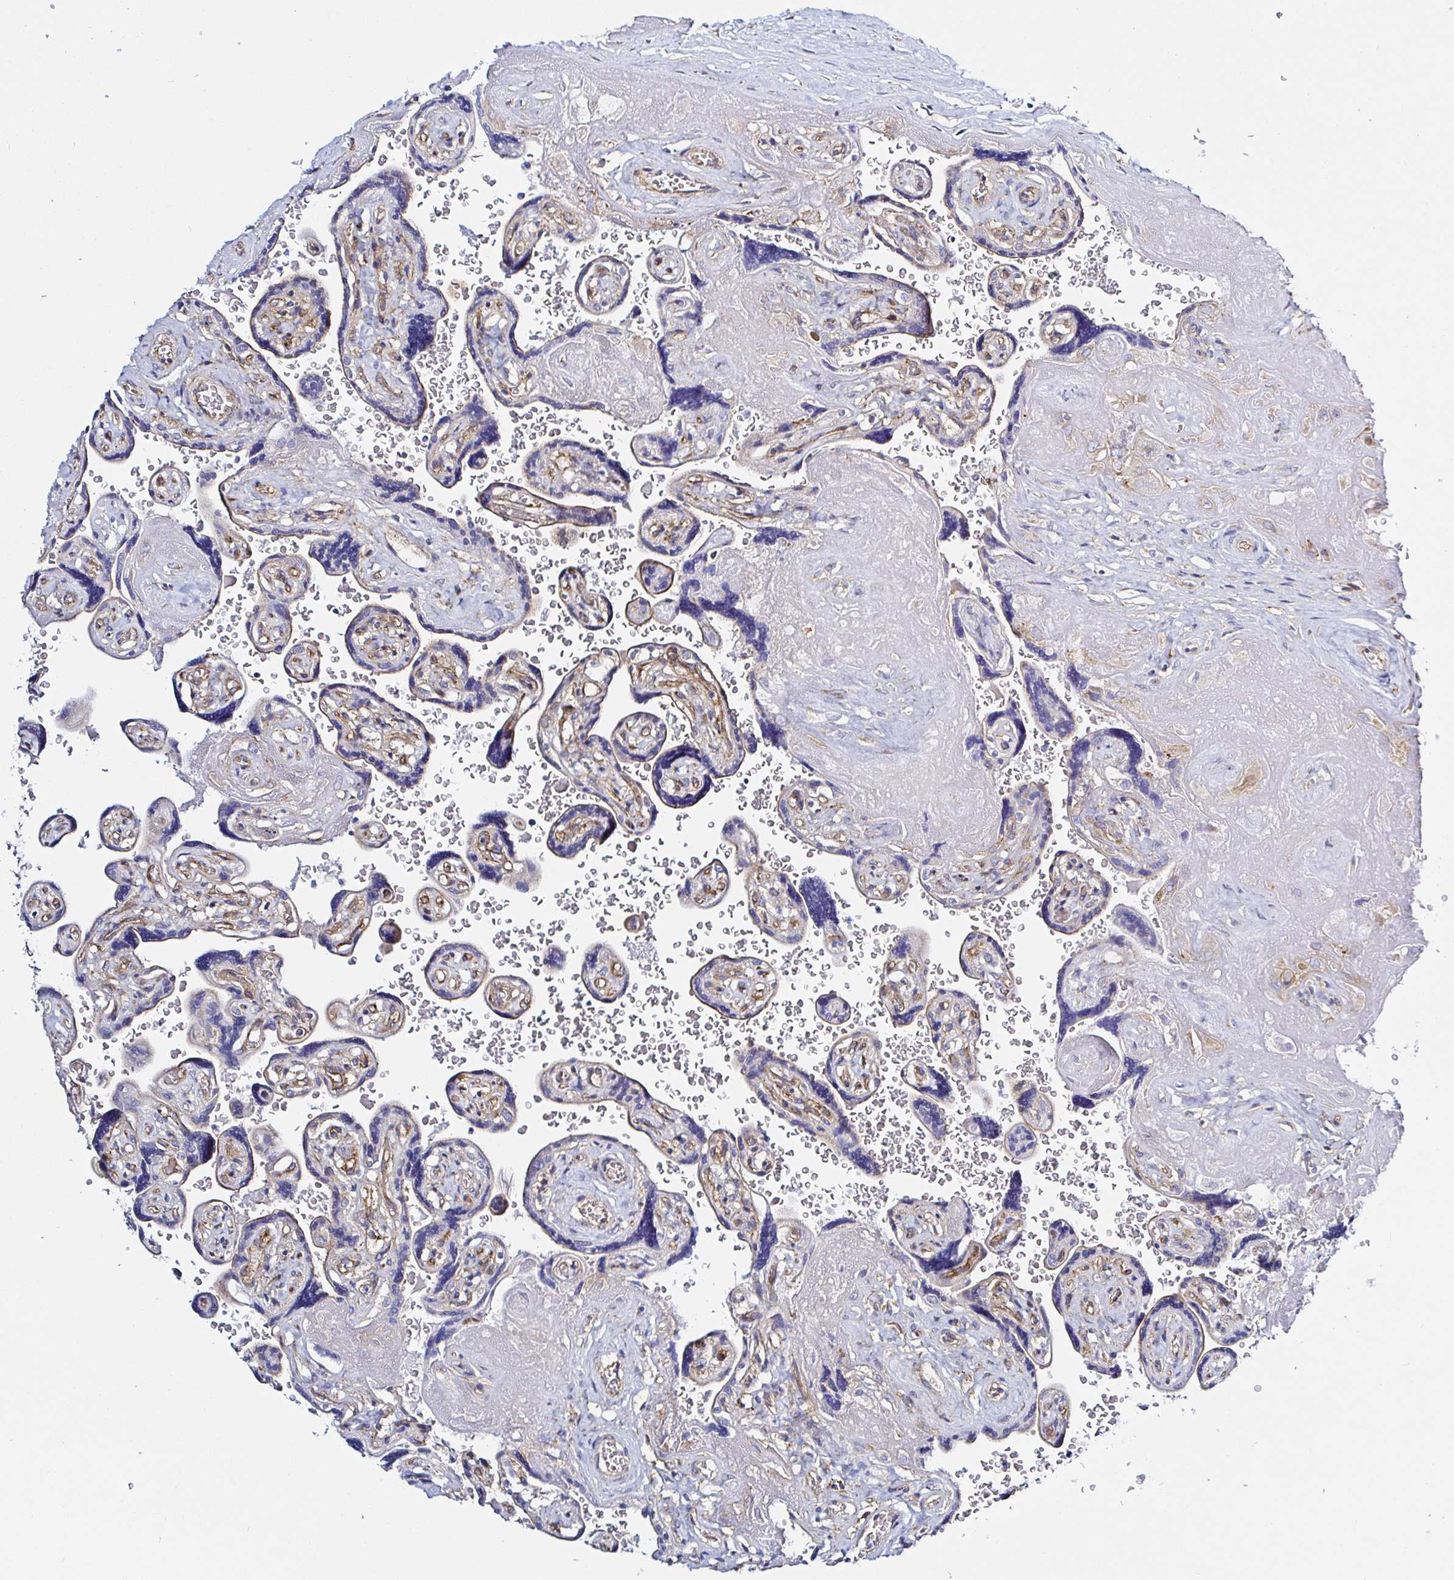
{"staining": {"intensity": "moderate", "quantity": ">75%", "location": "cytoplasmic/membranous"}, "tissue": "placenta", "cell_type": "Decidual cells", "image_type": "normal", "snomed": [{"axis": "morphology", "description": "Normal tissue, NOS"}, {"axis": "topography", "description": "Placenta"}], "caption": "Protein staining of benign placenta shows moderate cytoplasmic/membranous positivity in about >75% of decidual cells.", "gene": "ARL4D", "patient": {"sex": "female", "age": 32}}